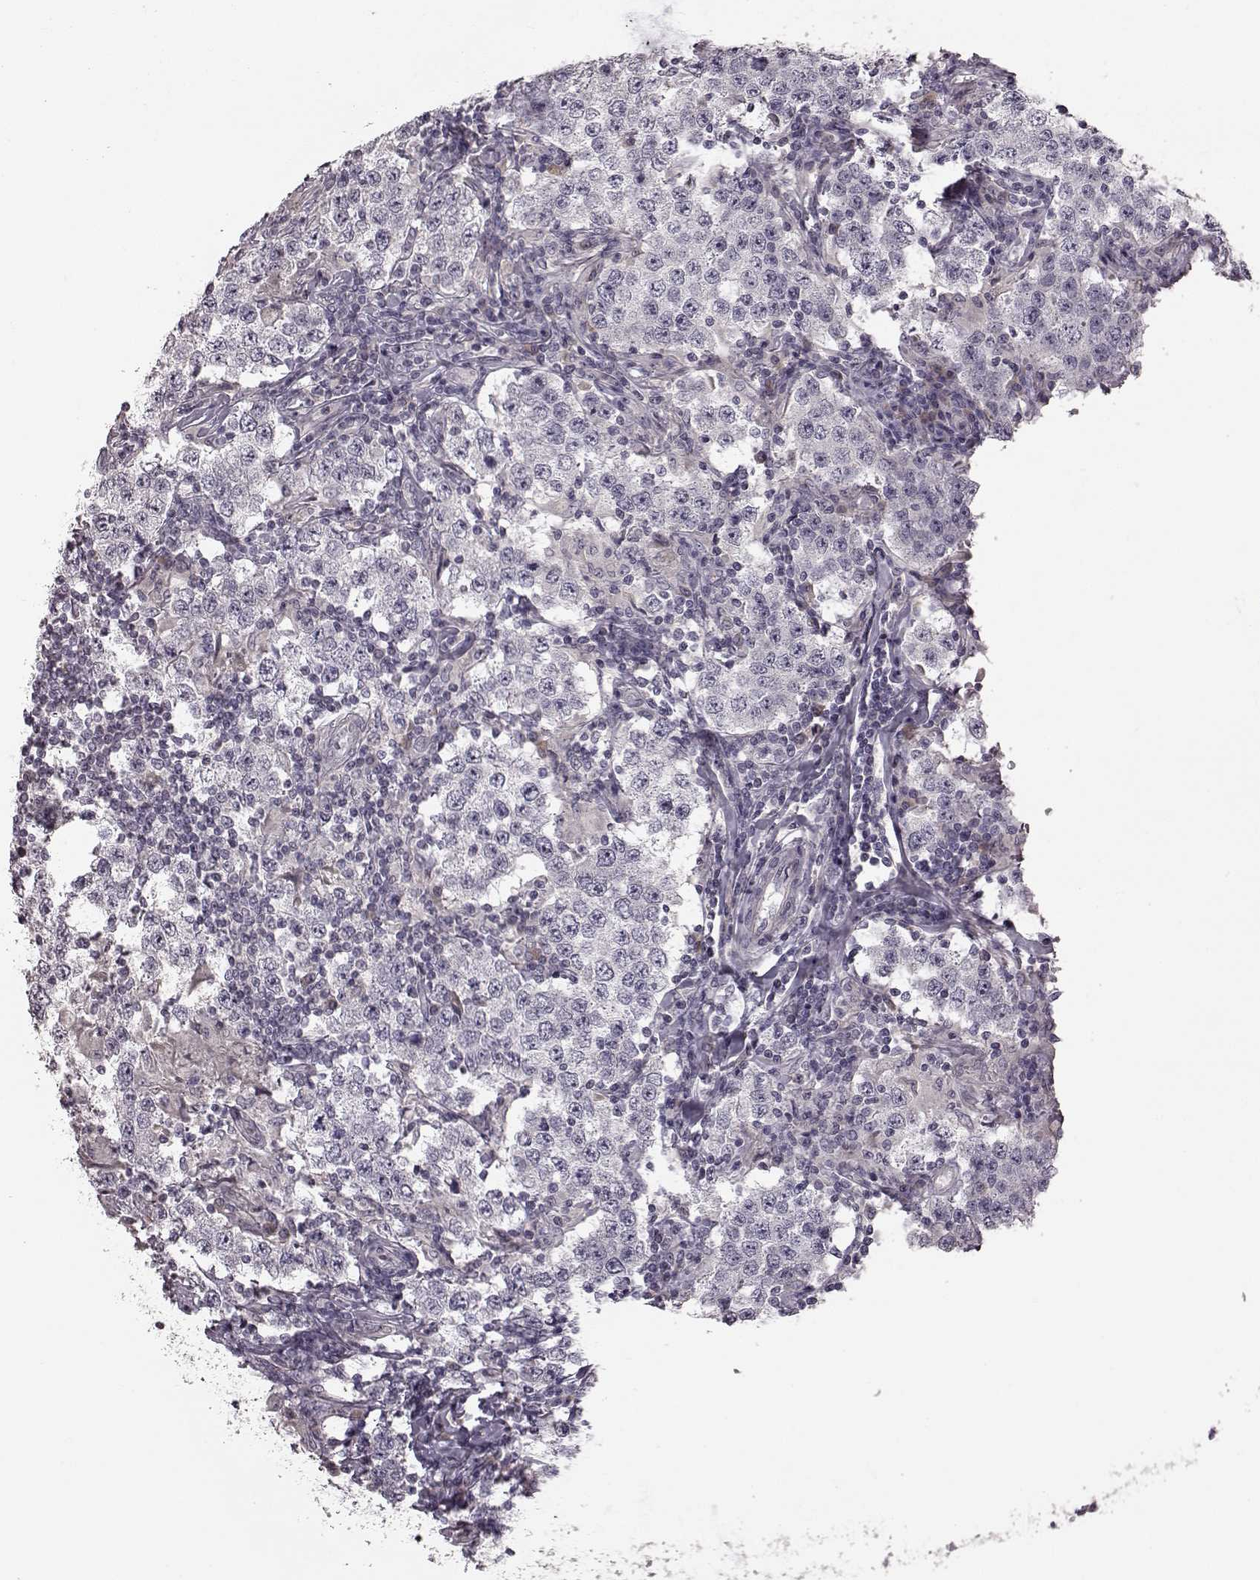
{"staining": {"intensity": "negative", "quantity": "none", "location": "none"}, "tissue": "testis cancer", "cell_type": "Tumor cells", "image_type": "cancer", "snomed": [{"axis": "morphology", "description": "Seminoma, NOS"}, {"axis": "morphology", "description": "Carcinoma, Embryonal, NOS"}, {"axis": "topography", "description": "Testis"}], "caption": "Tumor cells show no significant protein positivity in testis cancer (seminoma).", "gene": "MIA", "patient": {"sex": "male", "age": 41}}